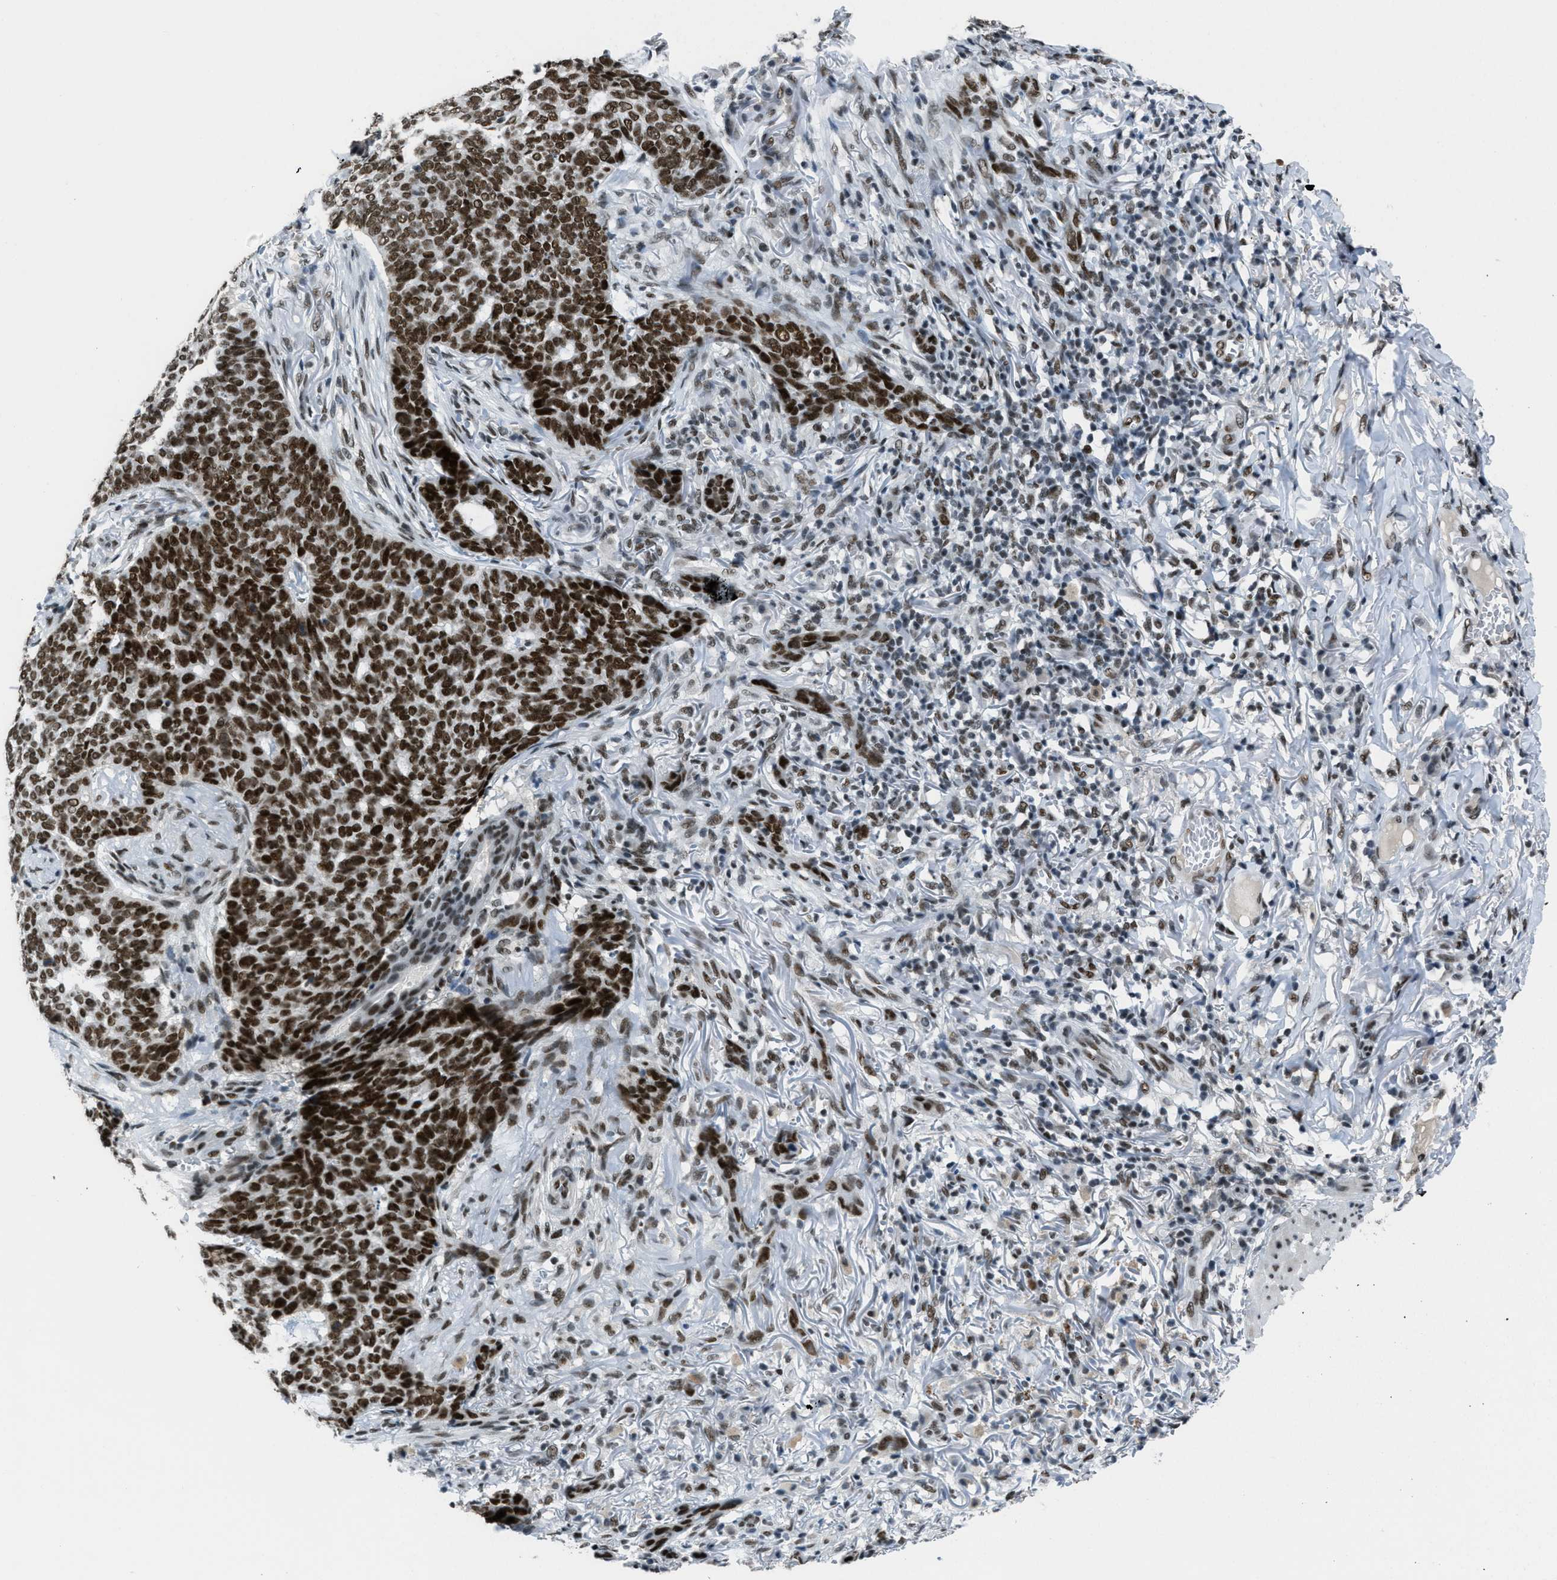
{"staining": {"intensity": "strong", "quantity": ">75%", "location": "nuclear"}, "tissue": "skin cancer", "cell_type": "Tumor cells", "image_type": "cancer", "snomed": [{"axis": "morphology", "description": "Basal cell carcinoma"}, {"axis": "topography", "description": "Skin"}], "caption": "Skin cancer (basal cell carcinoma) was stained to show a protein in brown. There is high levels of strong nuclear positivity in approximately >75% of tumor cells.", "gene": "GATAD2B", "patient": {"sex": "male", "age": 85}}